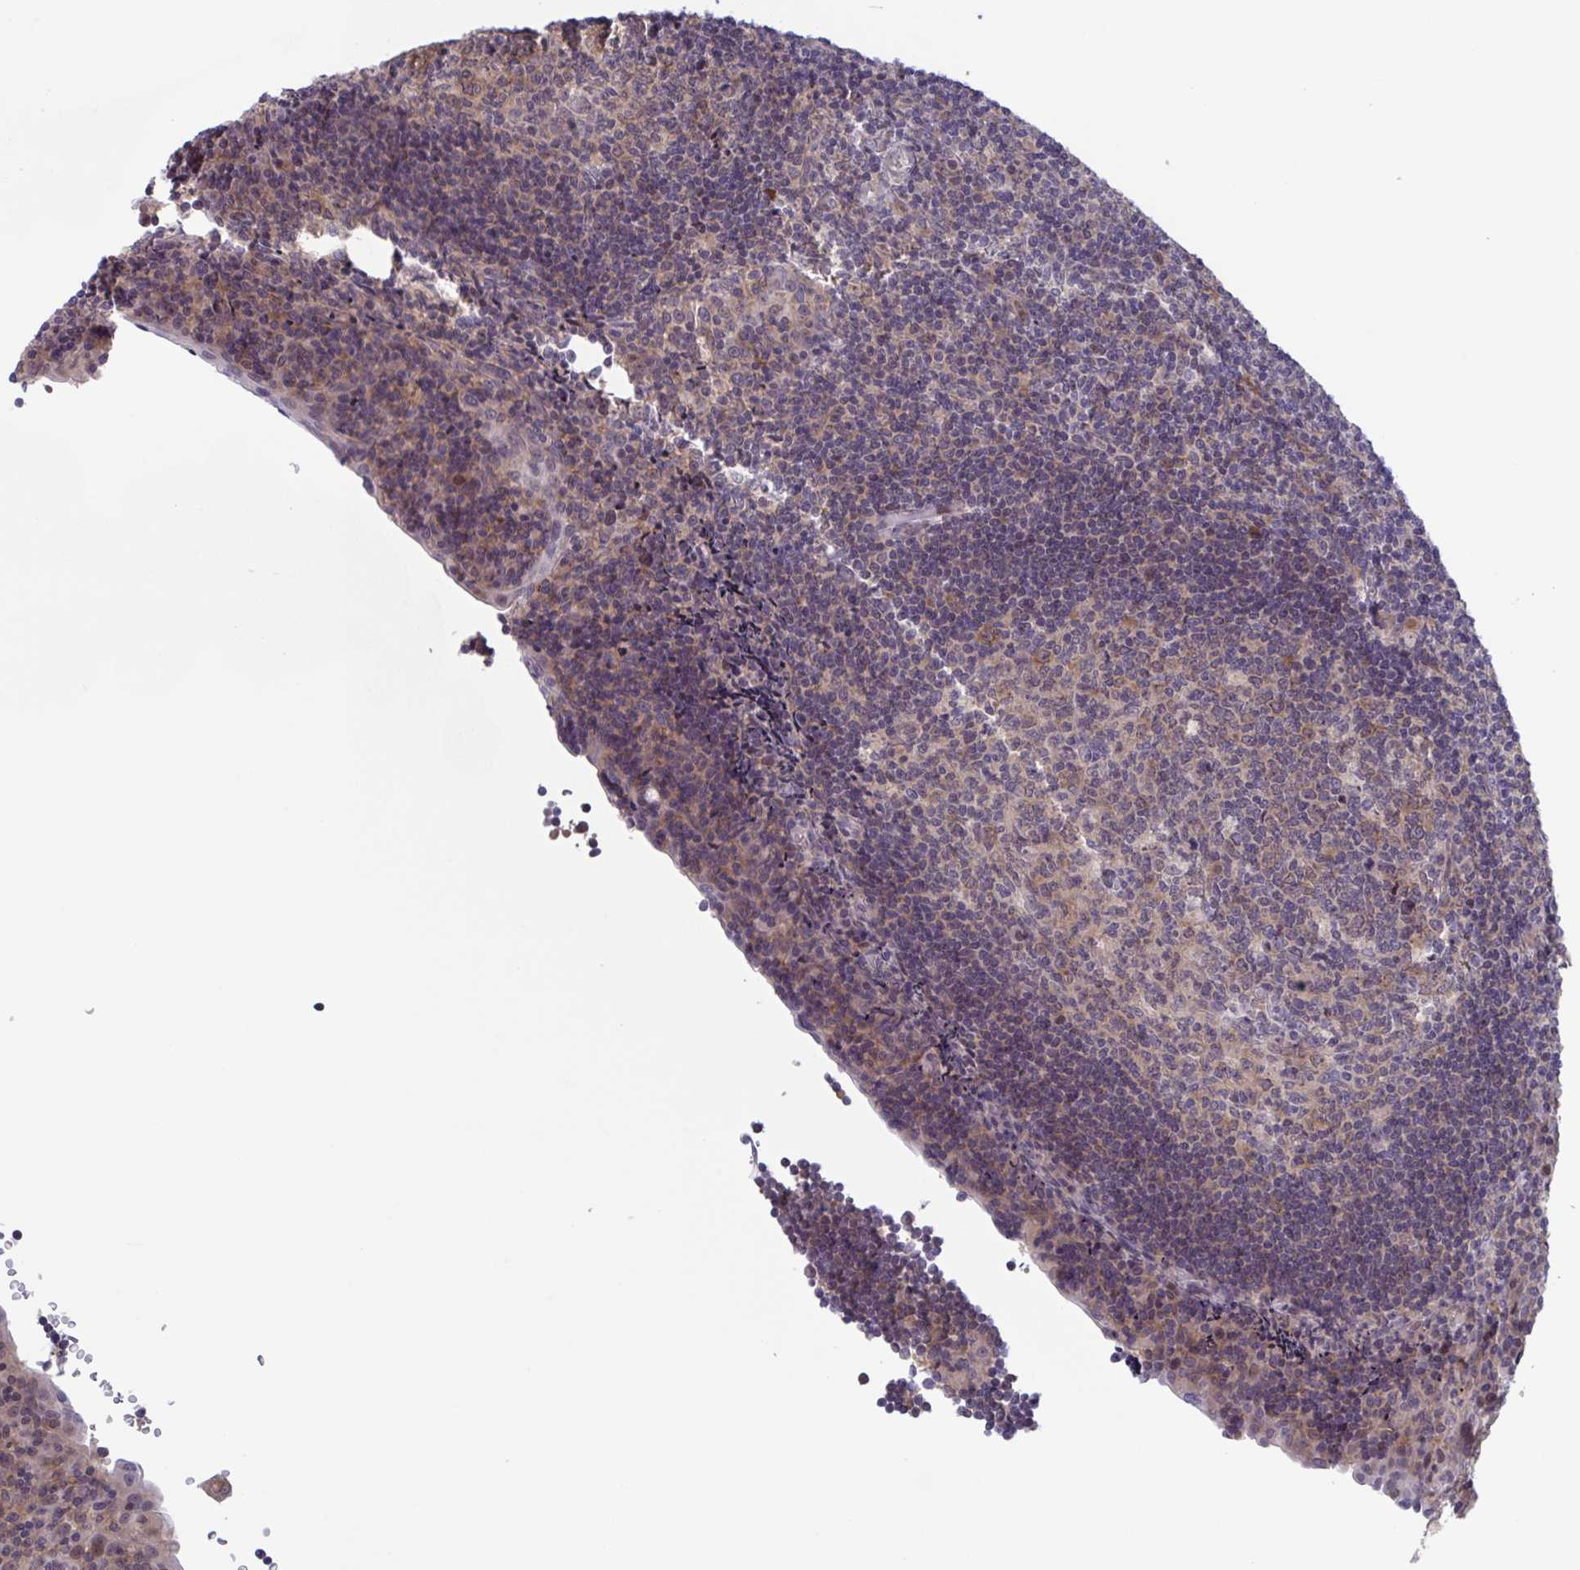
{"staining": {"intensity": "weak", "quantity": "25%-75%", "location": "cytoplasmic/membranous"}, "tissue": "tonsil", "cell_type": "Germinal center cells", "image_type": "normal", "snomed": [{"axis": "morphology", "description": "Normal tissue, NOS"}, {"axis": "topography", "description": "Tonsil"}], "caption": "Protein expression analysis of unremarkable human tonsil reveals weak cytoplasmic/membranous positivity in approximately 25%-75% of germinal center cells. Using DAB (brown) and hematoxylin (blue) stains, captured at high magnification using brightfield microscopy.", "gene": "RIOK1", "patient": {"sex": "male", "age": 17}}